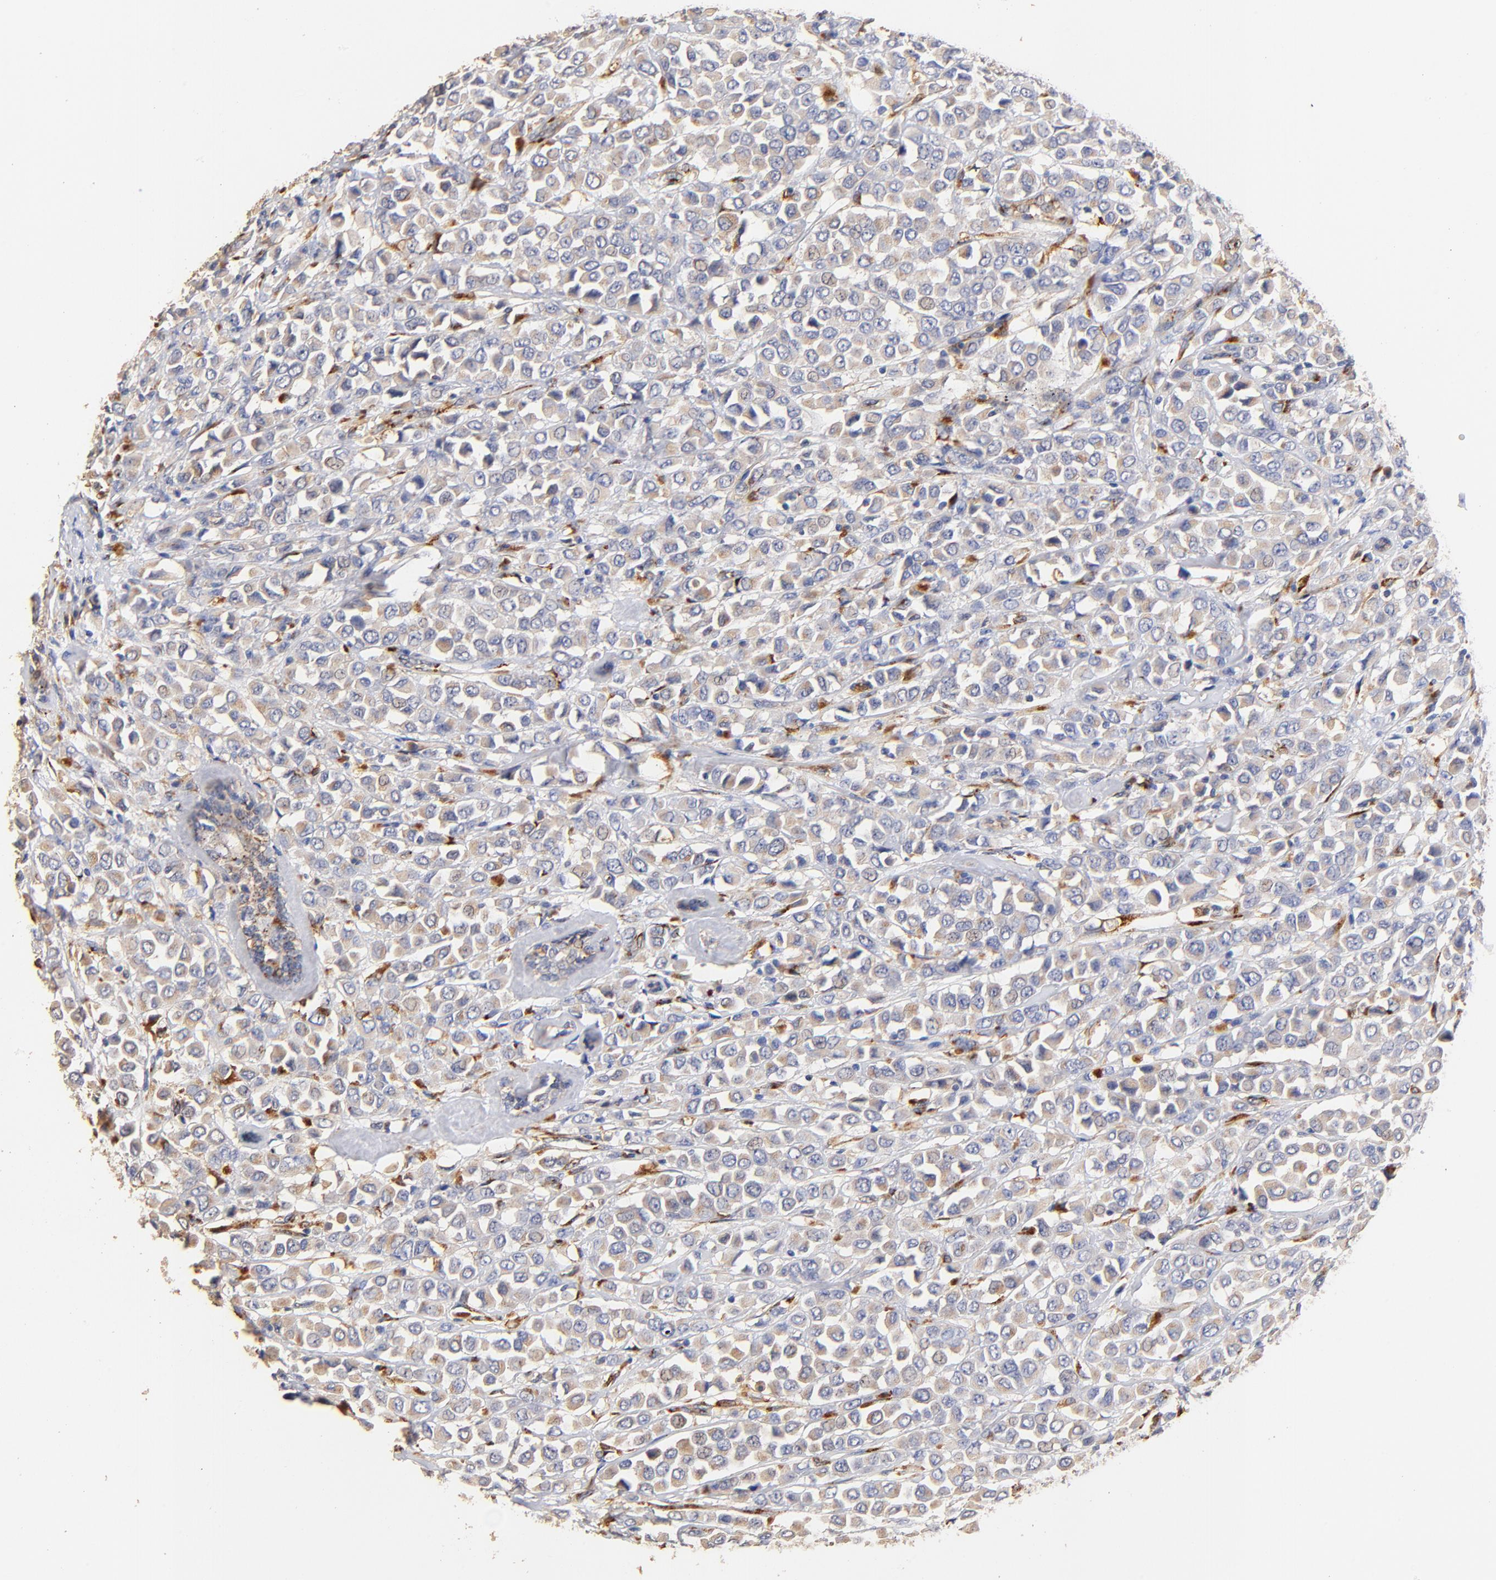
{"staining": {"intensity": "weak", "quantity": ">75%", "location": "cytoplasmic/membranous"}, "tissue": "breast cancer", "cell_type": "Tumor cells", "image_type": "cancer", "snomed": [{"axis": "morphology", "description": "Duct carcinoma"}, {"axis": "topography", "description": "Breast"}], "caption": "Breast cancer was stained to show a protein in brown. There is low levels of weak cytoplasmic/membranous staining in approximately >75% of tumor cells. (Stains: DAB (3,3'-diaminobenzidine) in brown, nuclei in blue, Microscopy: brightfield microscopy at high magnification).", "gene": "FMNL3", "patient": {"sex": "female", "age": 61}}